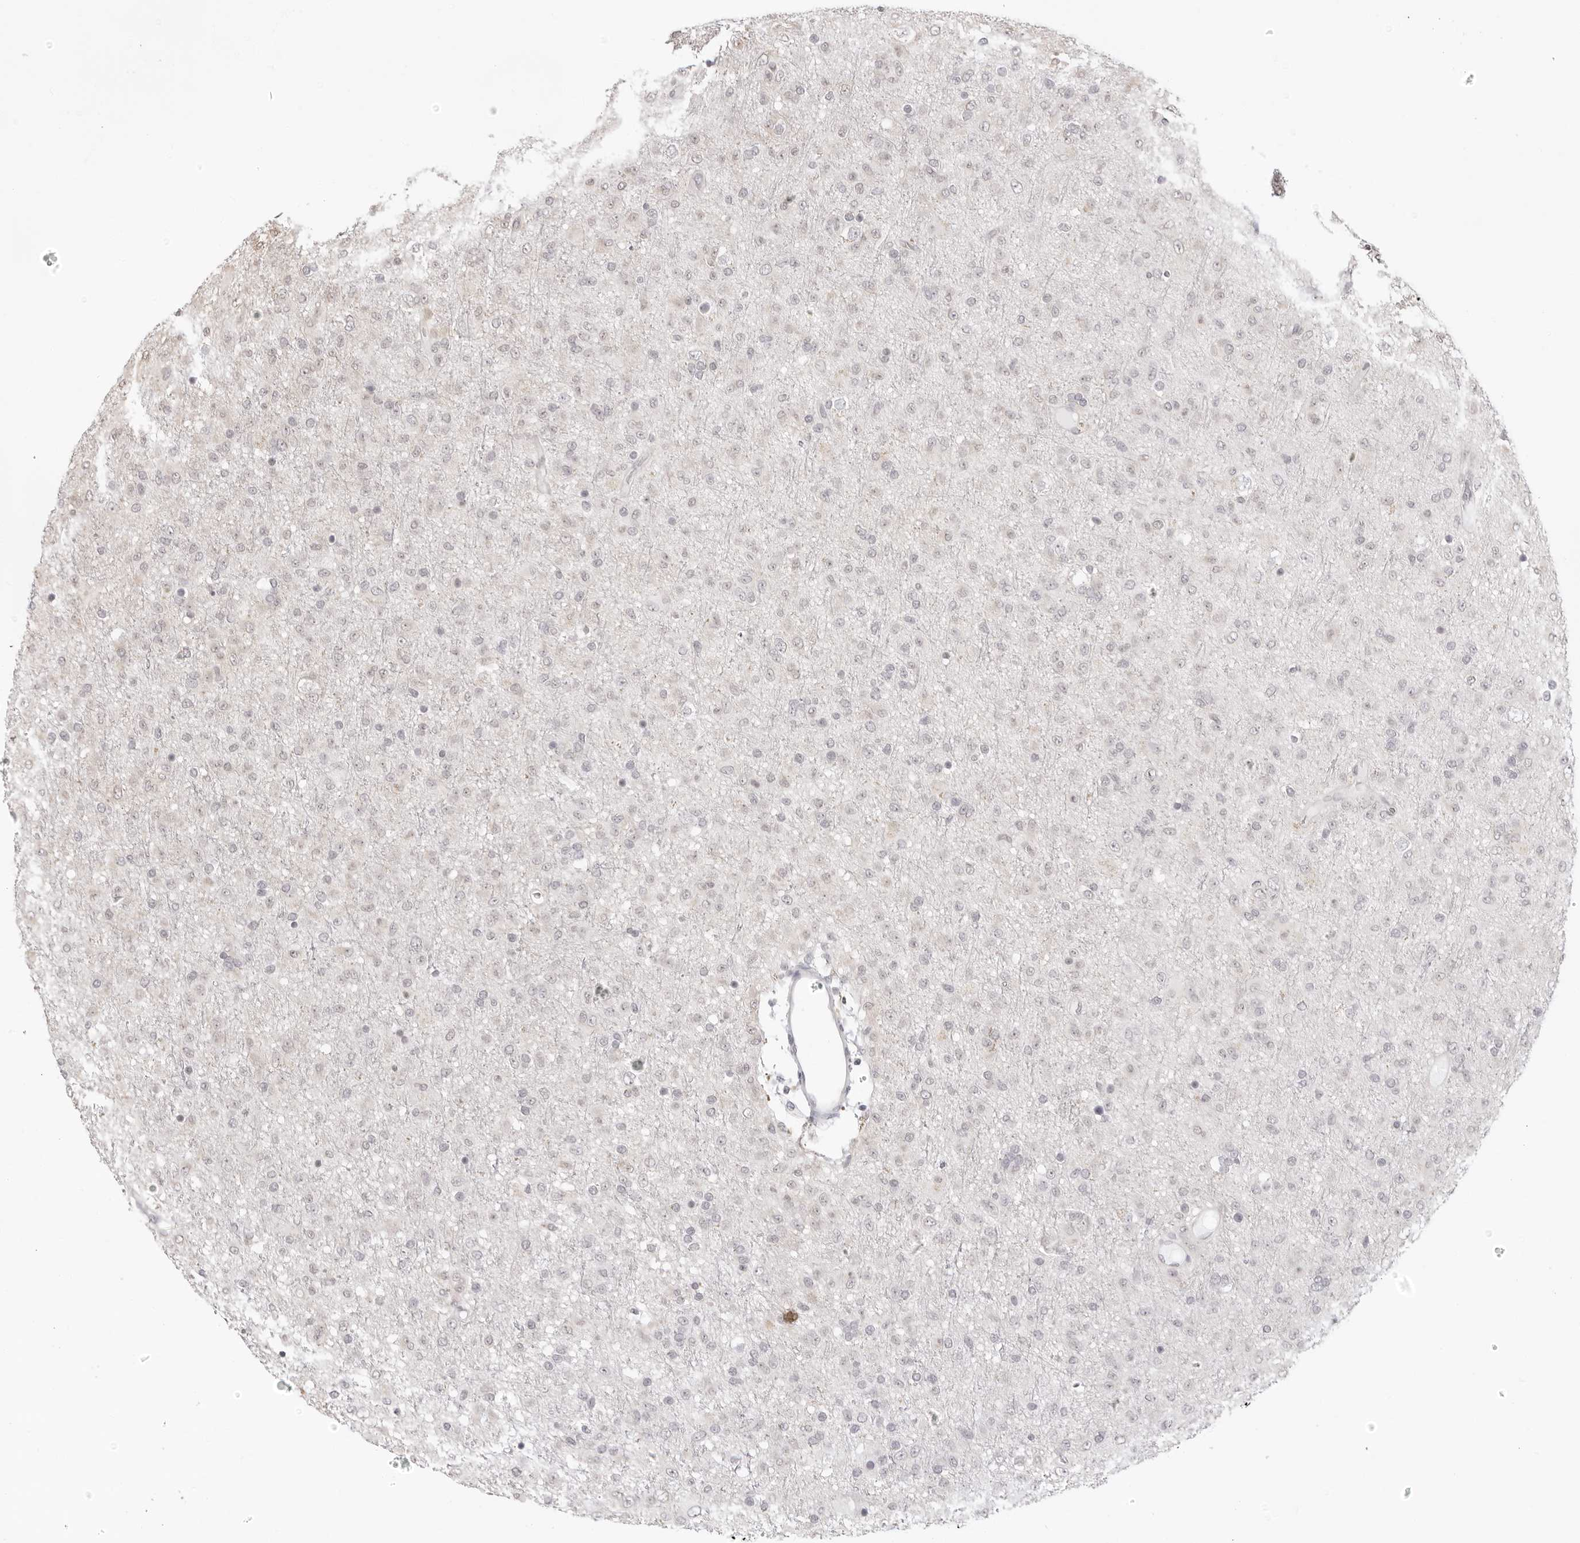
{"staining": {"intensity": "negative", "quantity": "none", "location": "none"}, "tissue": "glioma", "cell_type": "Tumor cells", "image_type": "cancer", "snomed": [{"axis": "morphology", "description": "Glioma, malignant, Low grade"}, {"axis": "topography", "description": "Brain"}], "caption": "Human glioma stained for a protein using immunohistochemistry demonstrates no positivity in tumor cells.", "gene": "FDPS", "patient": {"sex": "male", "age": 65}}